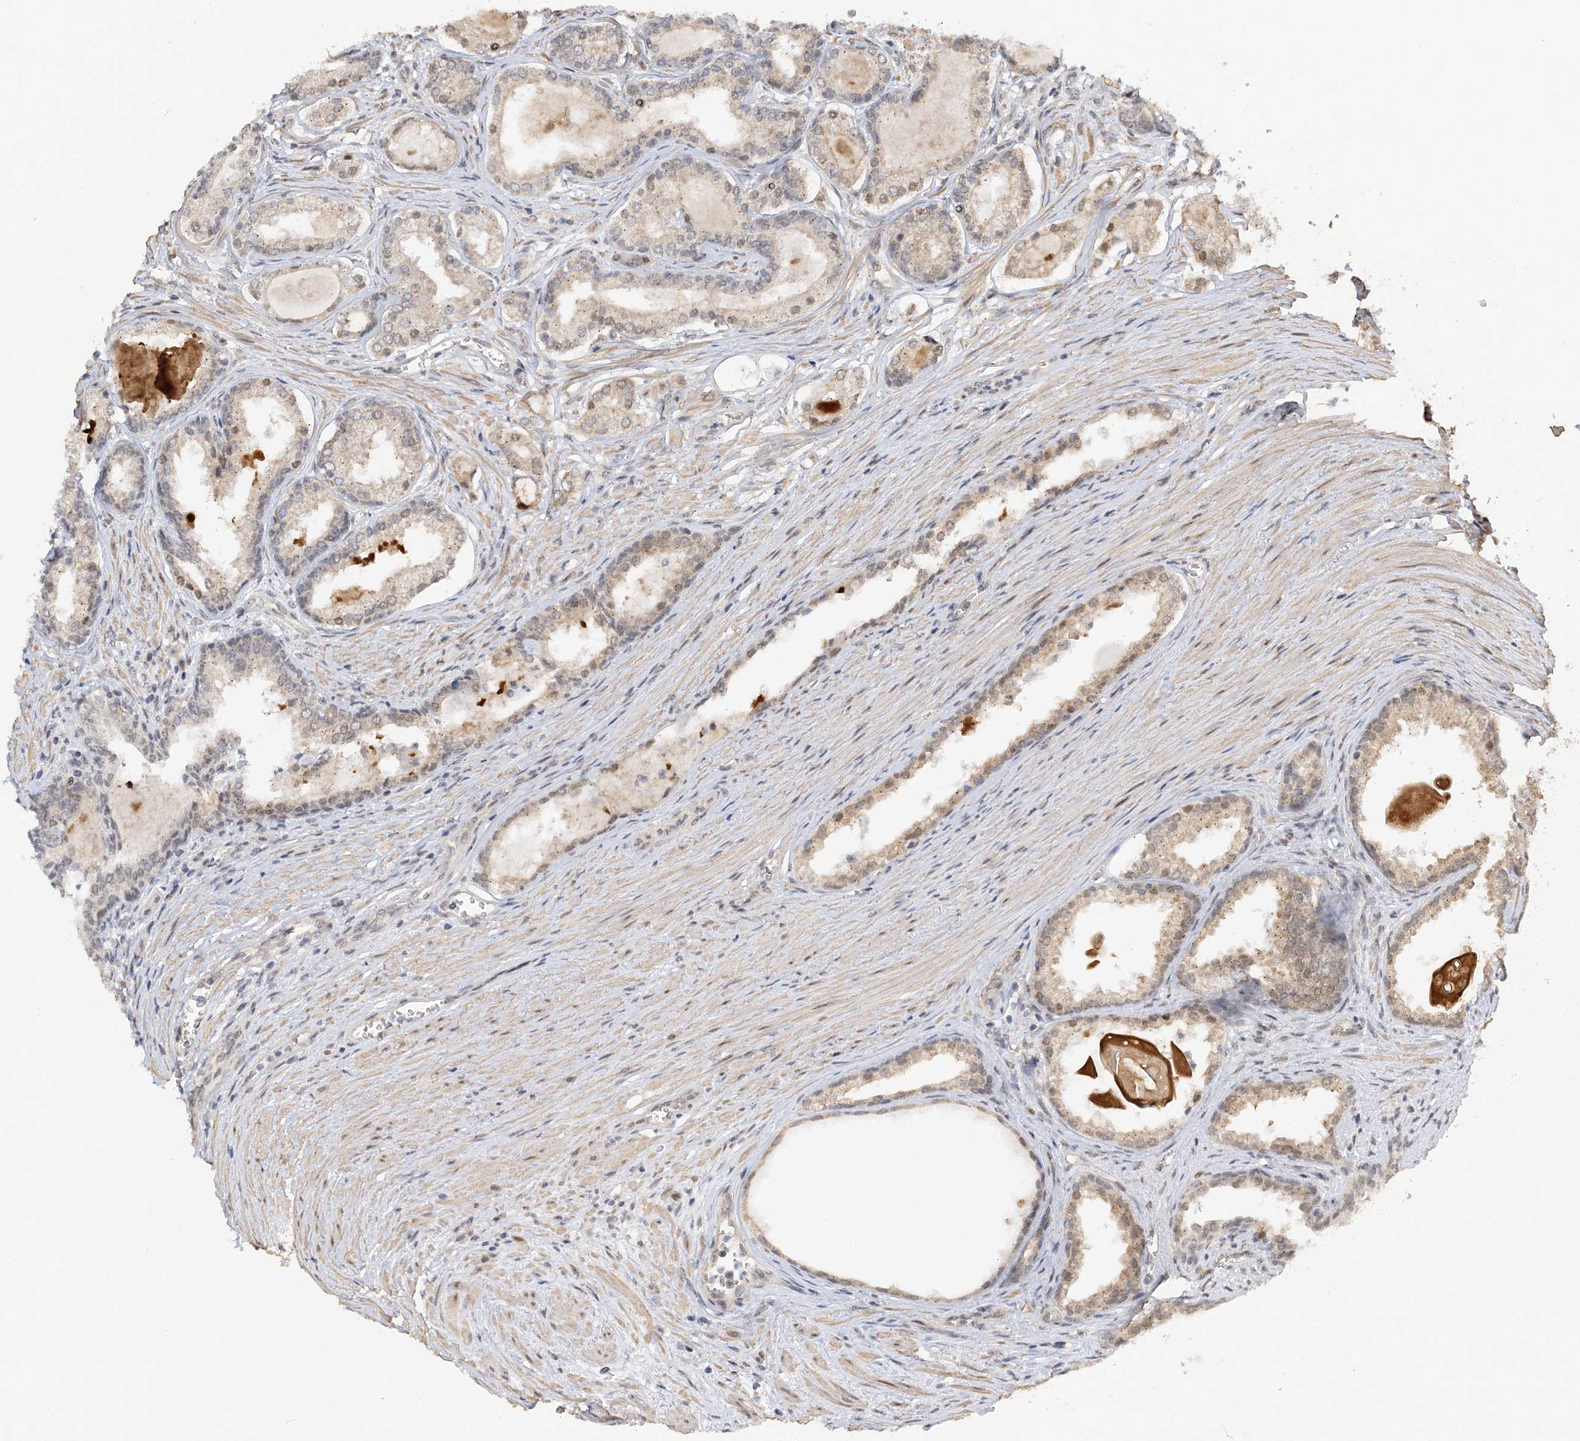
{"staining": {"intensity": "moderate", "quantity": "<25%", "location": "nuclear"}, "tissue": "prostate cancer", "cell_type": "Tumor cells", "image_type": "cancer", "snomed": [{"axis": "morphology", "description": "Adenocarcinoma, High grade"}, {"axis": "topography", "description": "Prostate"}], "caption": "High-magnification brightfield microscopy of prostate cancer (high-grade adenocarcinoma) stained with DAB (3,3'-diaminobenzidine) (brown) and counterstained with hematoxylin (blue). tumor cells exhibit moderate nuclear positivity is present in about<25% of cells.", "gene": "WAC", "patient": {"sex": "male", "age": 68}}